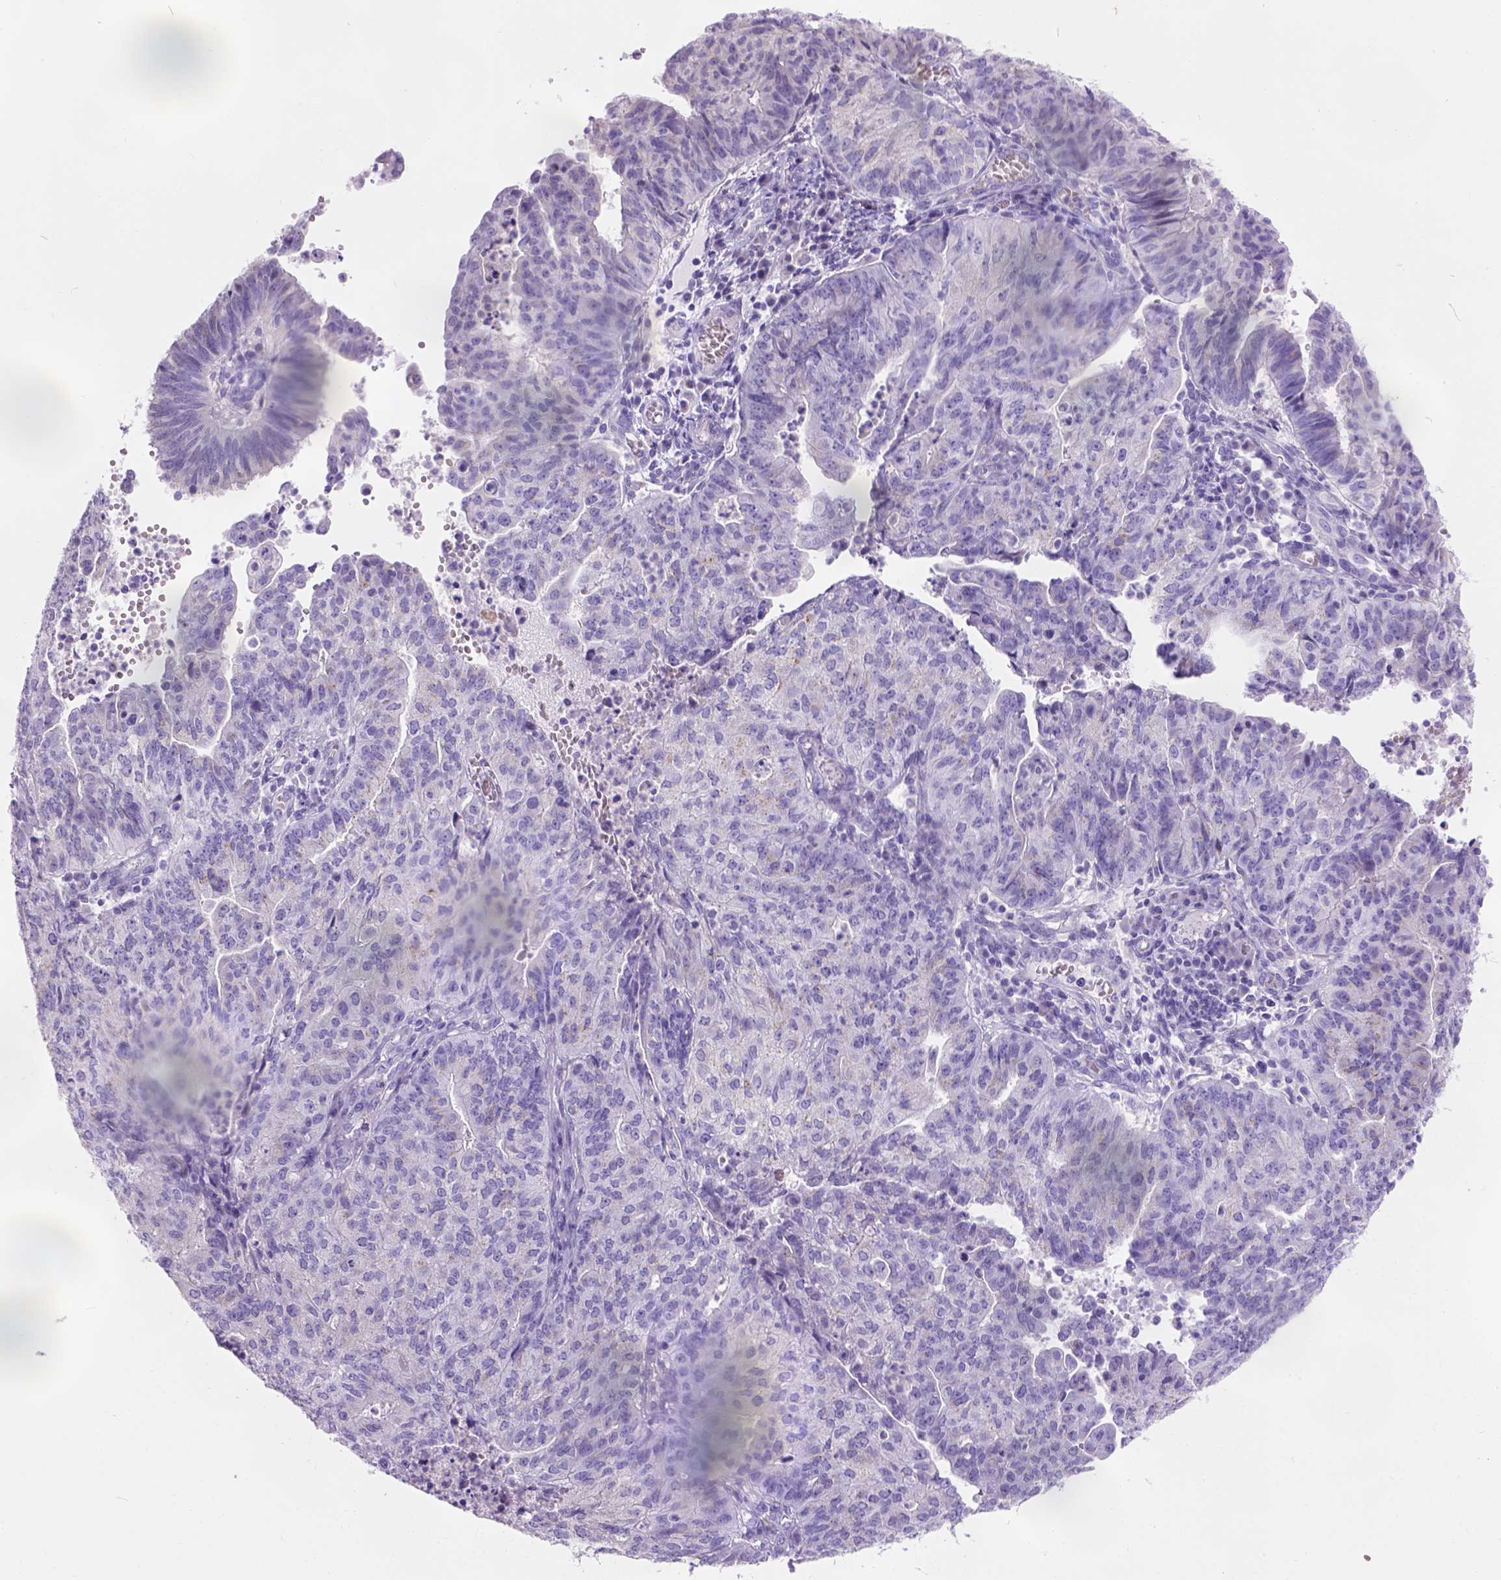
{"staining": {"intensity": "negative", "quantity": "none", "location": "none"}, "tissue": "endometrial cancer", "cell_type": "Tumor cells", "image_type": "cancer", "snomed": [{"axis": "morphology", "description": "Adenocarcinoma, NOS"}, {"axis": "topography", "description": "Endometrium"}], "caption": "DAB (3,3'-diaminobenzidine) immunohistochemical staining of endometrial adenocarcinoma reveals no significant expression in tumor cells.", "gene": "PHF7", "patient": {"sex": "female", "age": 82}}